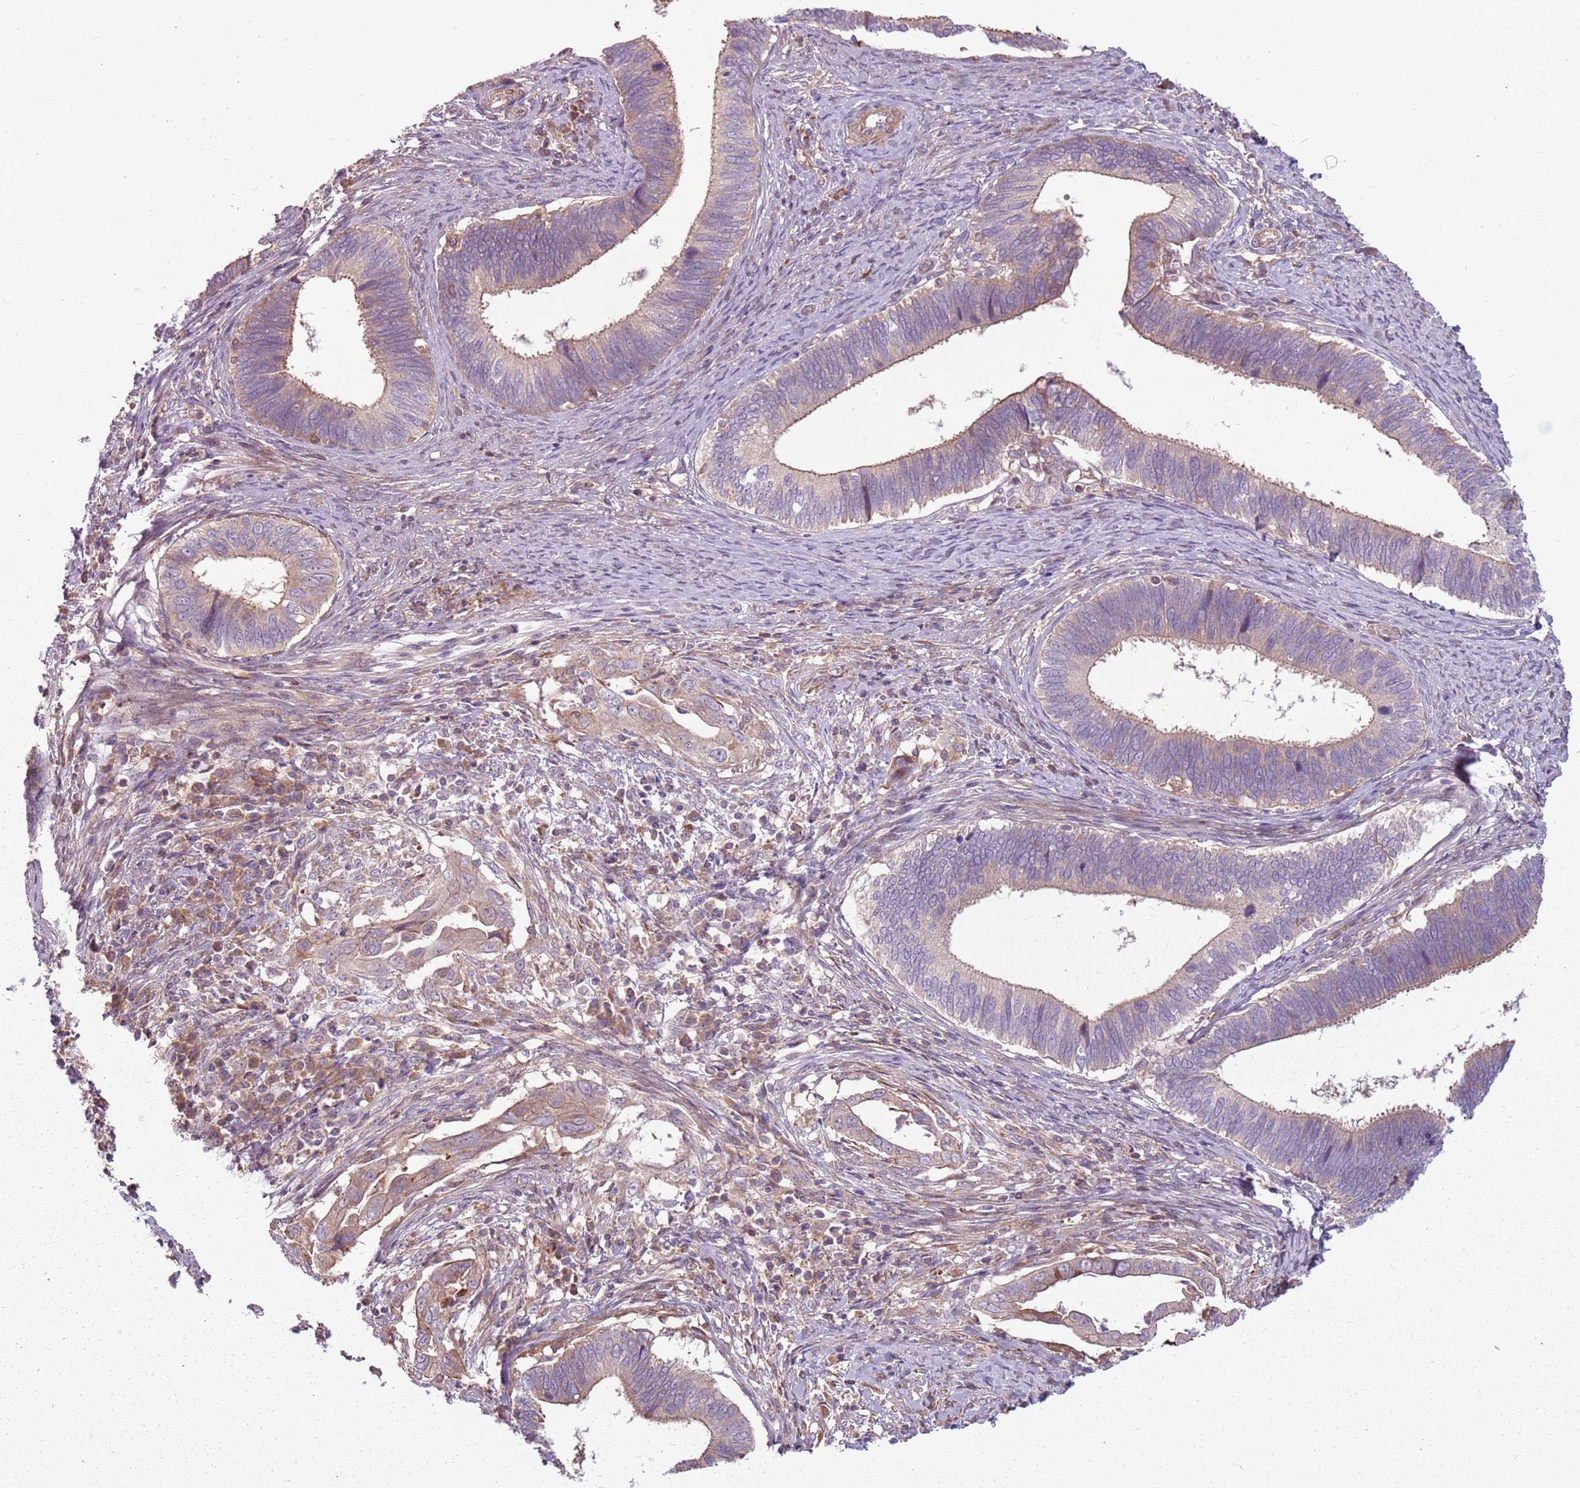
{"staining": {"intensity": "weak", "quantity": "25%-75%", "location": "cytoplasmic/membranous"}, "tissue": "cervical cancer", "cell_type": "Tumor cells", "image_type": "cancer", "snomed": [{"axis": "morphology", "description": "Adenocarcinoma, NOS"}, {"axis": "topography", "description": "Cervix"}], "caption": "Human cervical cancer (adenocarcinoma) stained with a brown dye demonstrates weak cytoplasmic/membranous positive expression in about 25%-75% of tumor cells.", "gene": "RPL21", "patient": {"sex": "female", "age": 42}}